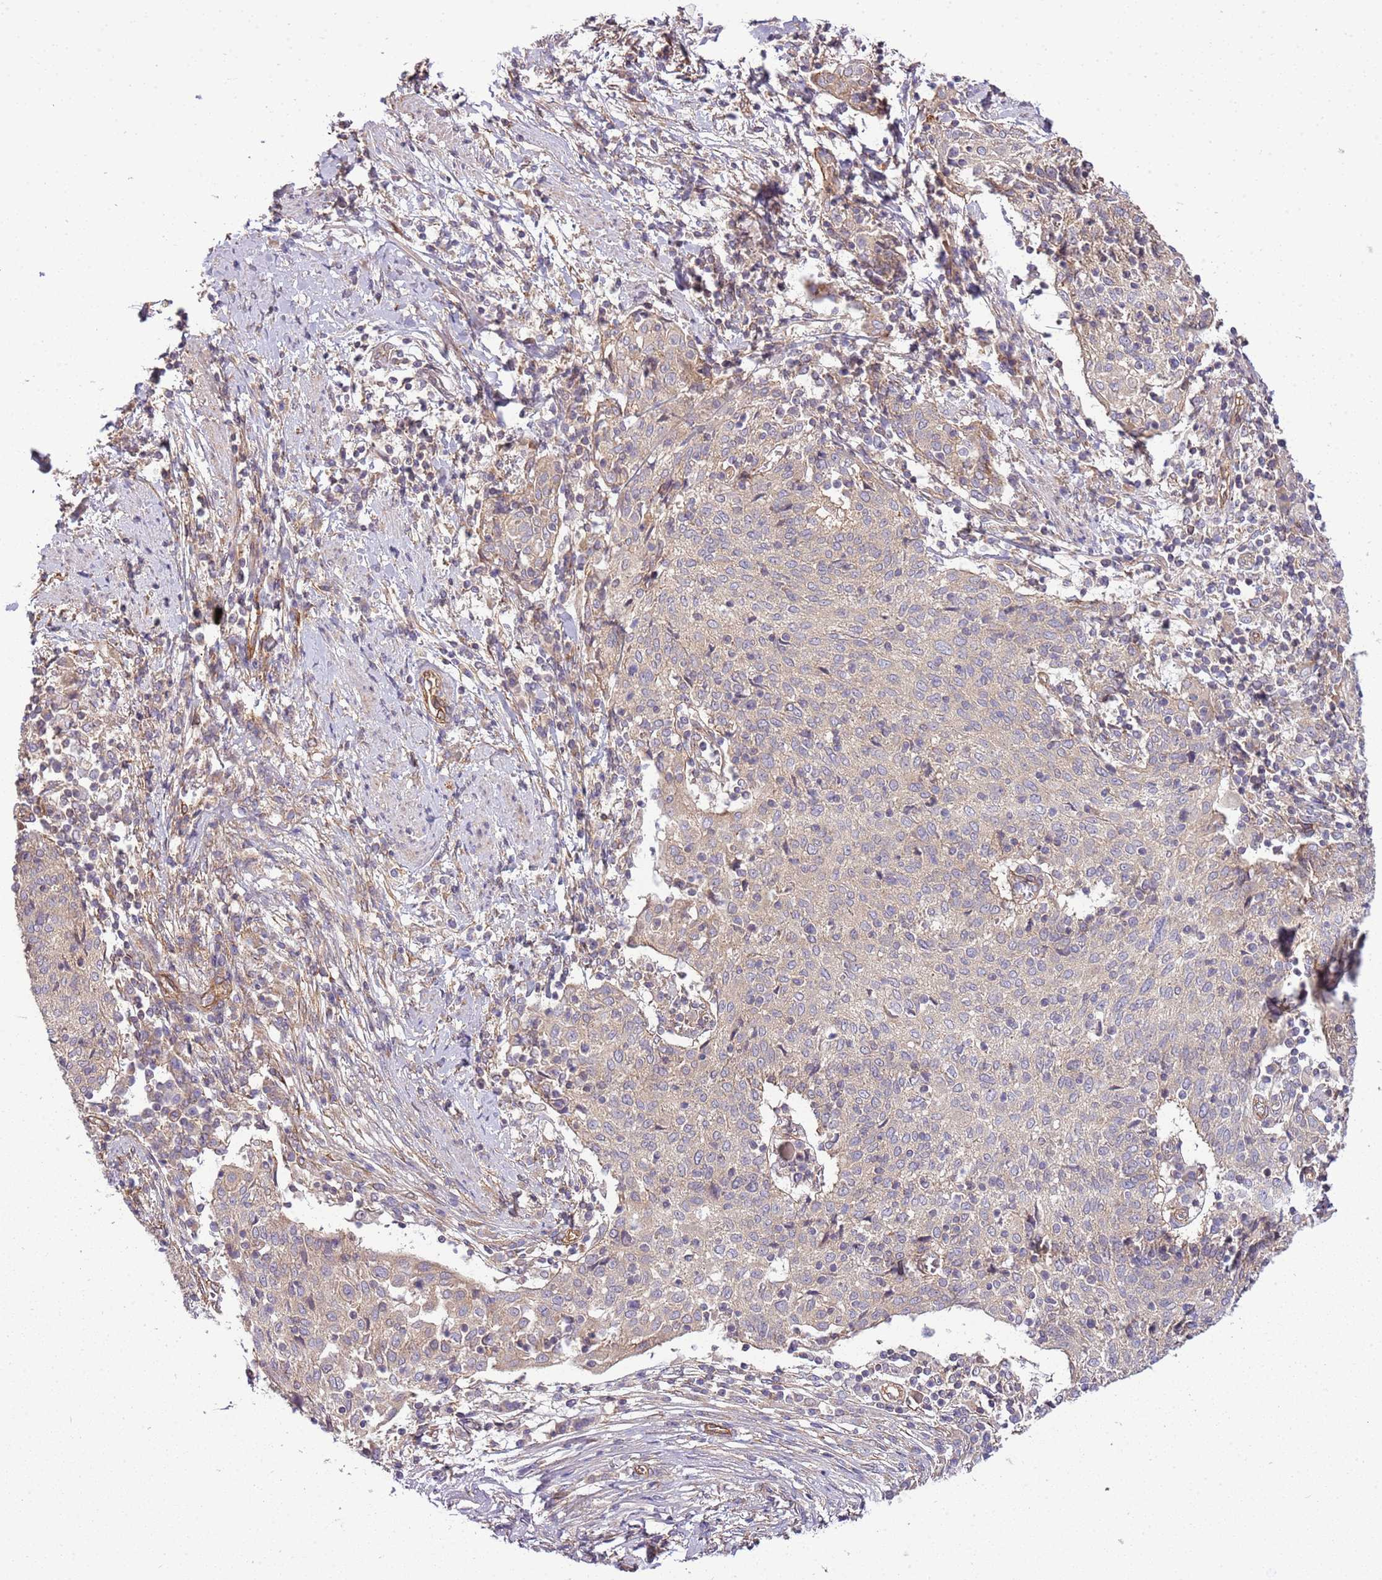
{"staining": {"intensity": "negative", "quantity": "none", "location": "none"}, "tissue": "cervical cancer", "cell_type": "Tumor cells", "image_type": "cancer", "snomed": [{"axis": "morphology", "description": "Squamous cell carcinoma, NOS"}, {"axis": "topography", "description": "Cervix"}], "caption": "Tumor cells are negative for protein expression in human cervical cancer (squamous cell carcinoma).", "gene": "GNL1", "patient": {"sex": "female", "age": 52}}